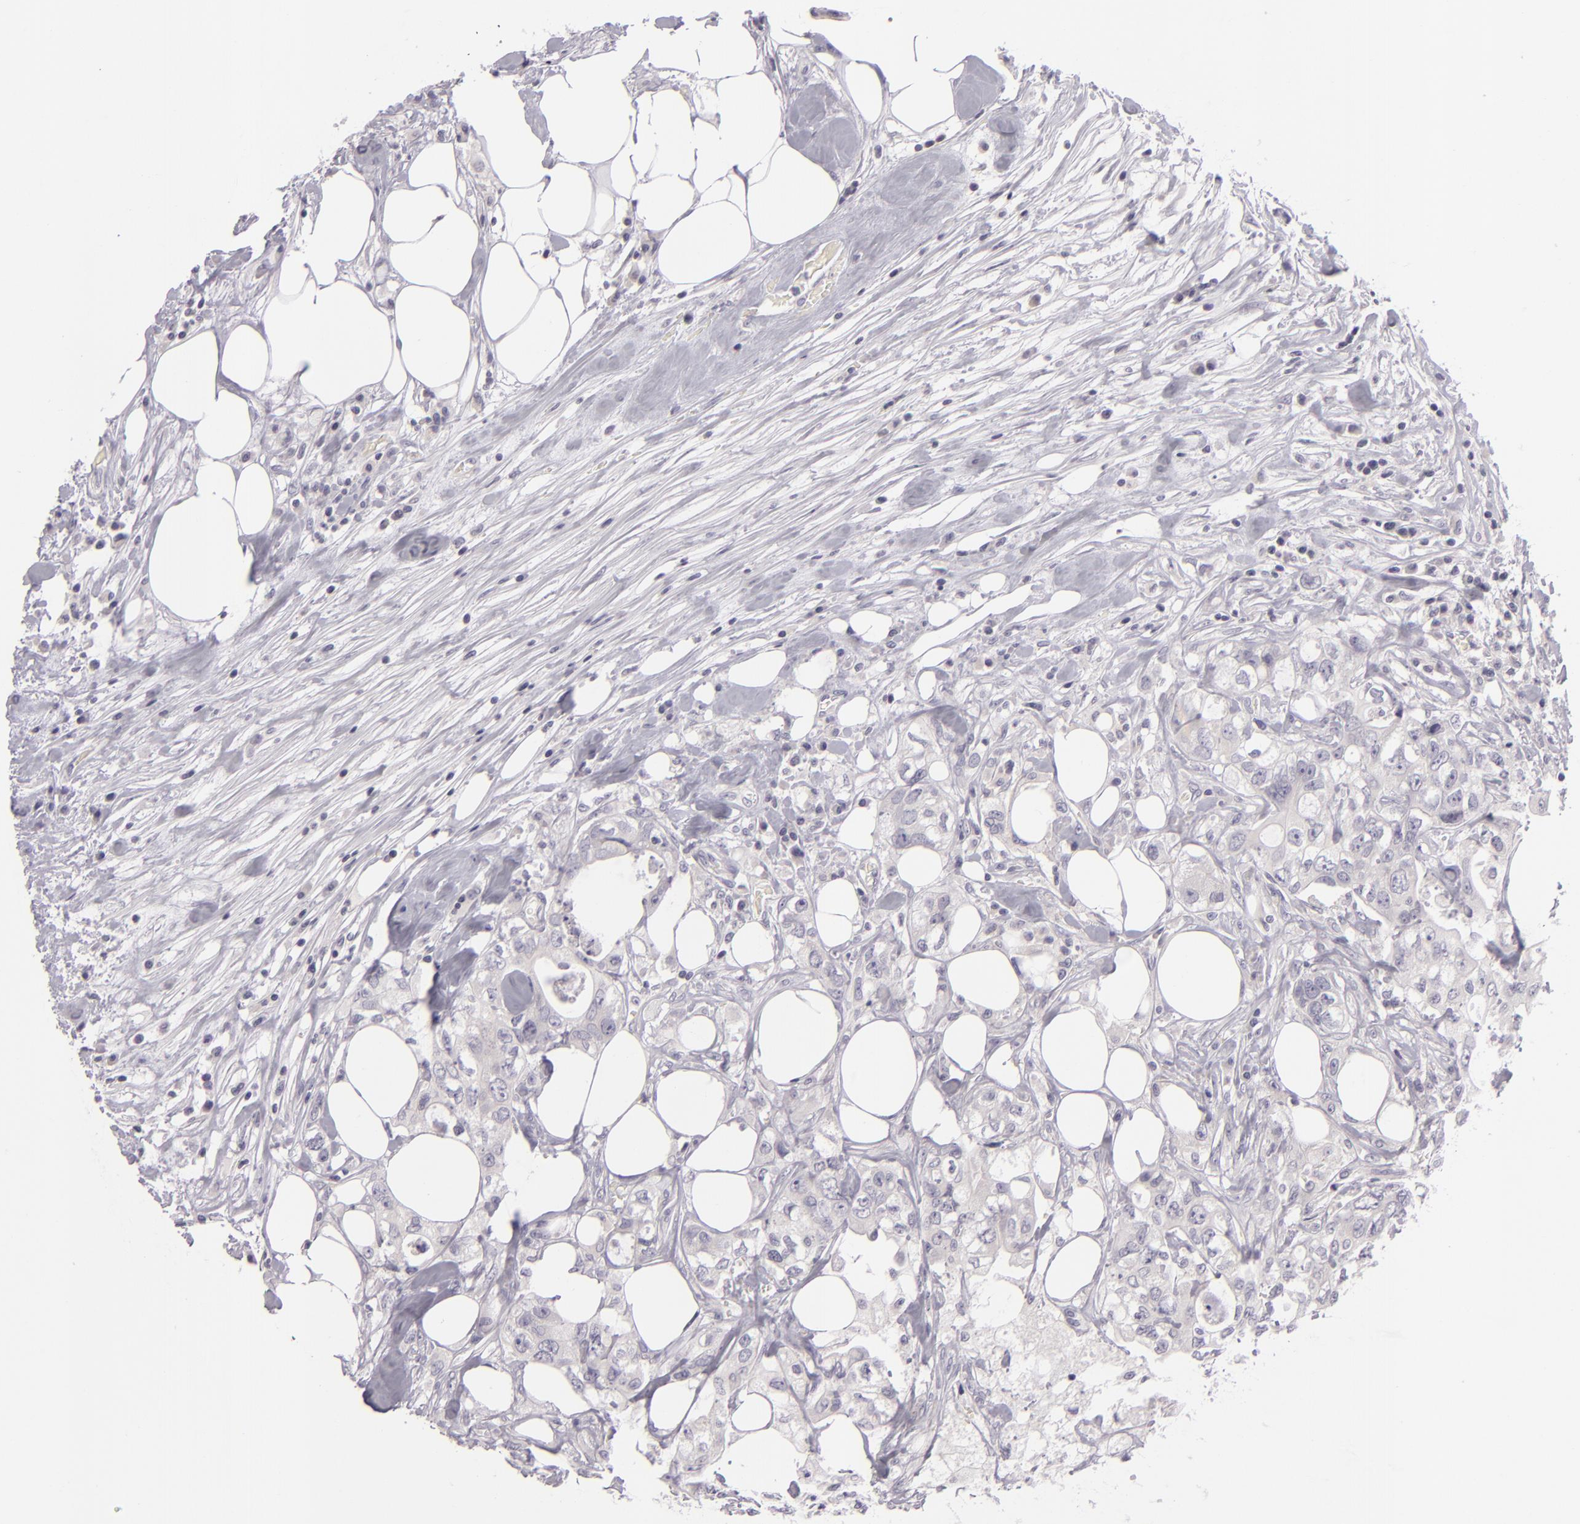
{"staining": {"intensity": "negative", "quantity": "none", "location": "none"}, "tissue": "colorectal cancer", "cell_type": "Tumor cells", "image_type": "cancer", "snomed": [{"axis": "morphology", "description": "Adenocarcinoma, NOS"}, {"axis": "topography", "description": "Rectum"}], "caption": "Image shows no protein expression in tumor cells of adenocarcinoma (colorectal) tissue.", "gene": "EGFL6", "patient": {"sex": "female", "age": 57}}